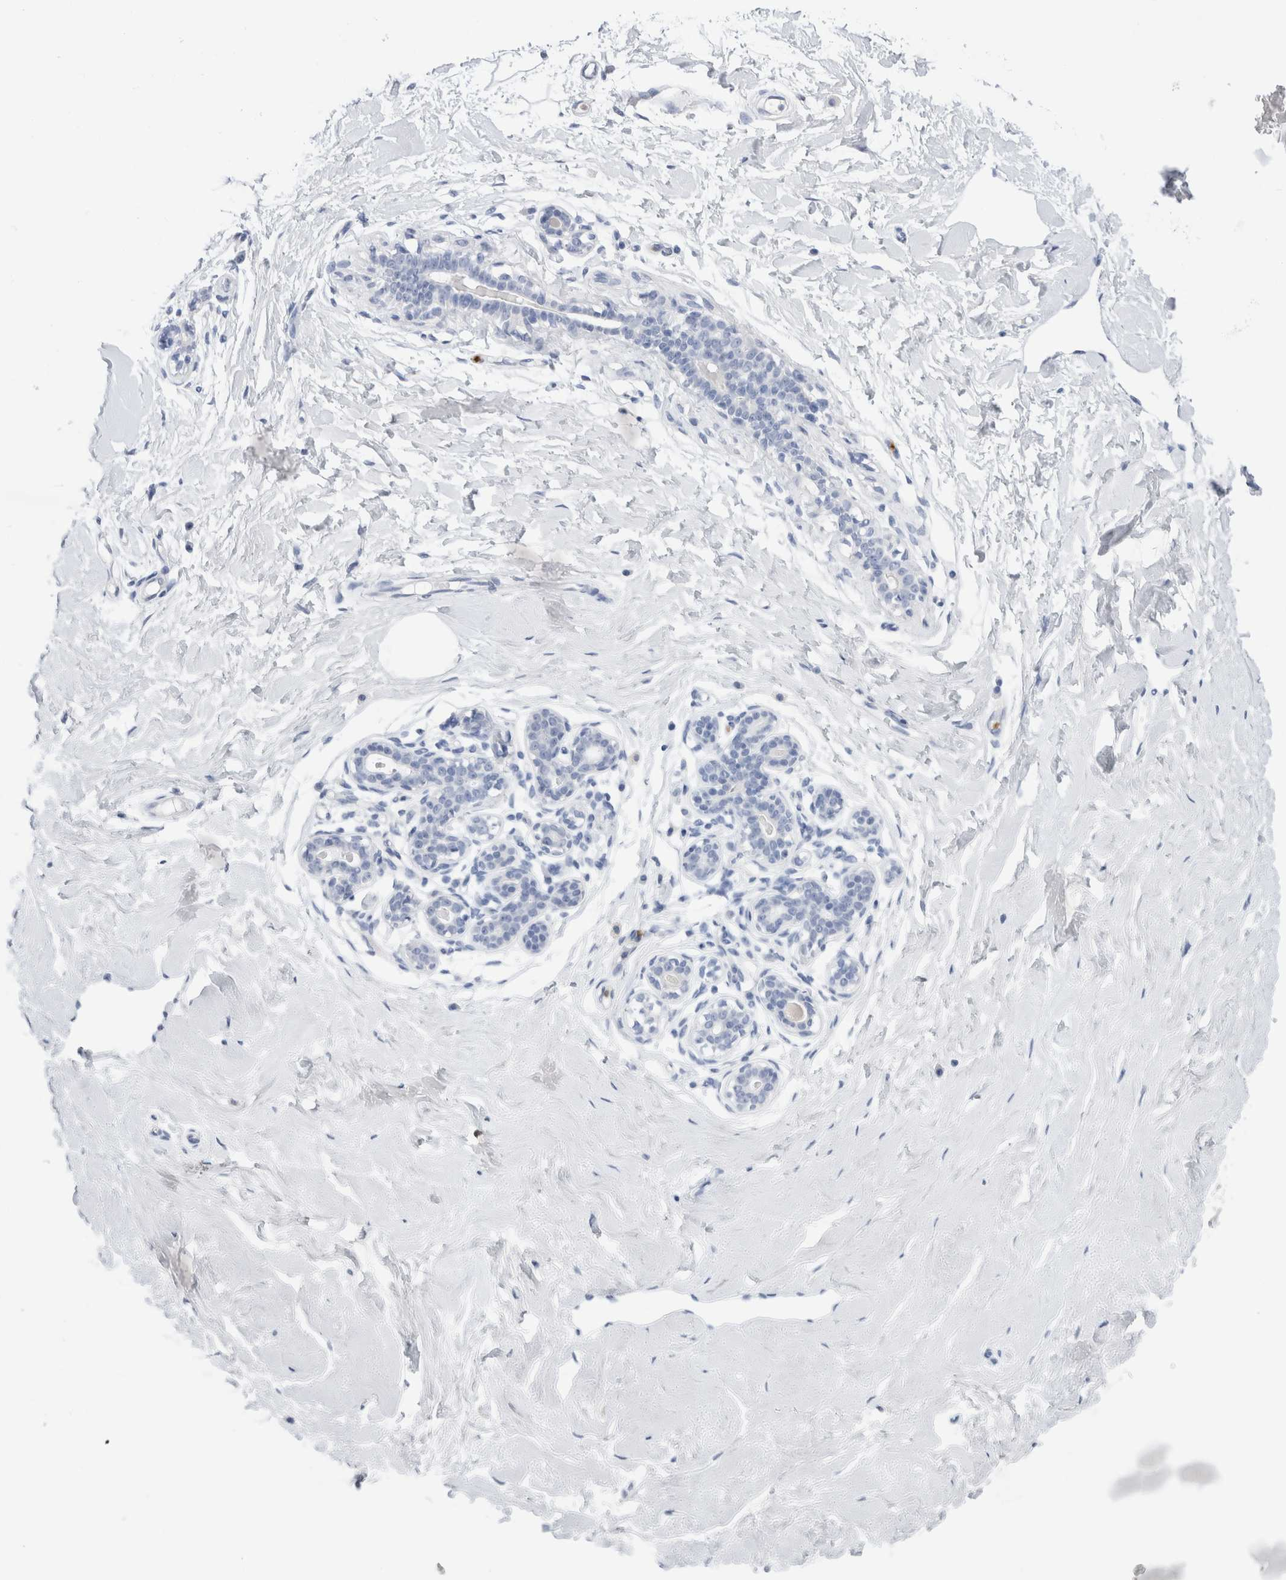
{"staining": {"intensity": "negative", "quantity": "none", "location": "none"}, "tissue": "breast", "cell_type": "Adipocytes", "image_type": "normal", "snomed": [{"axis": "morphology", "description": "Normal tissue, NOS"}, {"axis": "morphology", "description": "Adenoma, NOS"}, {"axis": "topography", "description": "Breast"}], "caption": "This is a histopathology image of immunohistochemistry (IHC) staining of benign breast, which shows no staining in adipocytes. The staining was performed using DAB (3,3'-diaminobenzidine) to visualize the protein expression in brown, while the nuclei were stained in blue with hematoxylin (Magnification: 20x).", "gene": "SLC10A5", "patient": {"sex": "female", "age": 23}}